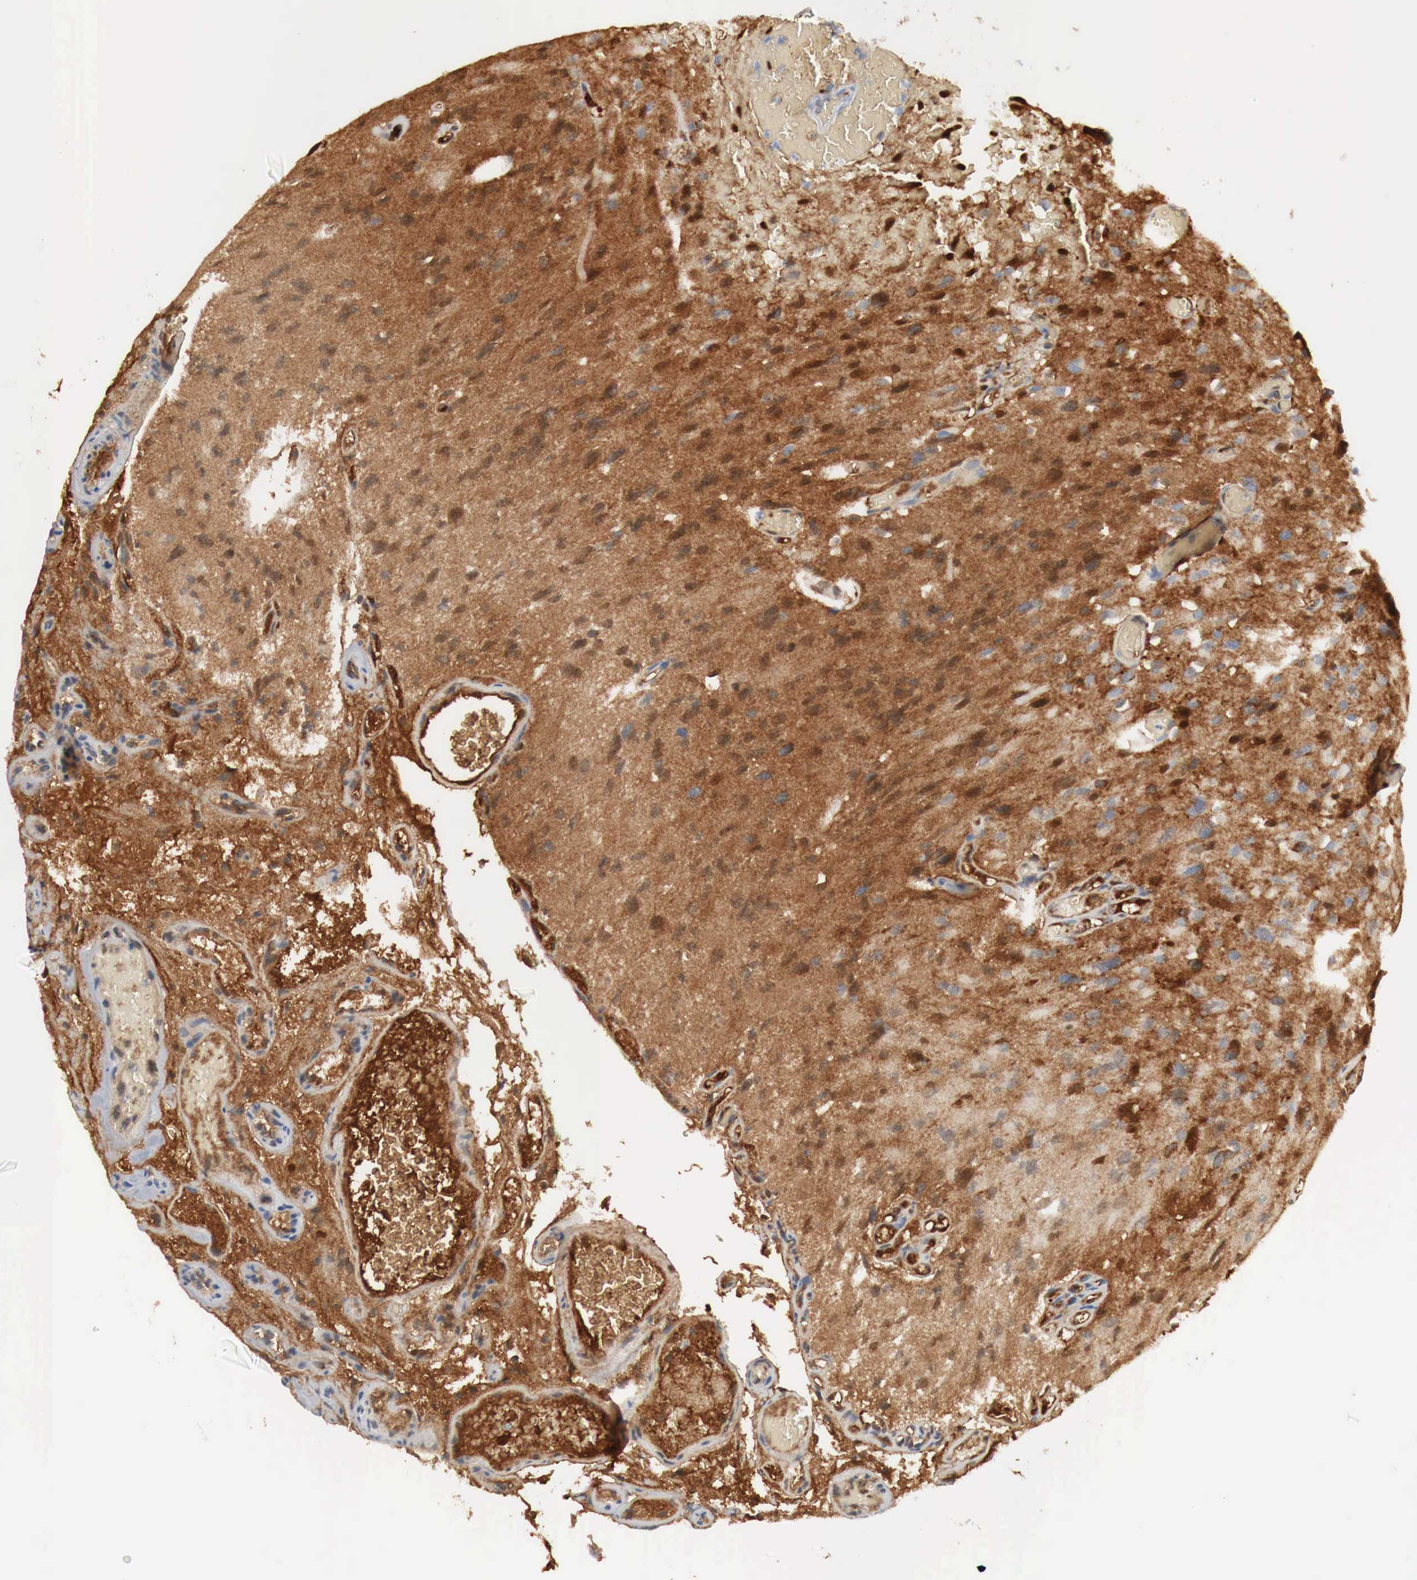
{"staining": {"intensity": "negative", "quantity": "none", "location": "none"}, "tissue": "glioma", "cell_type": "Tumor cells", "image_type": "cancer", "snomed": [{"axis": "morphology", "description": "Glioma, malignant, High grade"}, {"axis": "topography", "description": "Brain"}], "caption": "Tumor cells are negative for brown protein staining in glioma.", "gene": "IGLC3", "patient": {"sex": "male", "age": 69}}